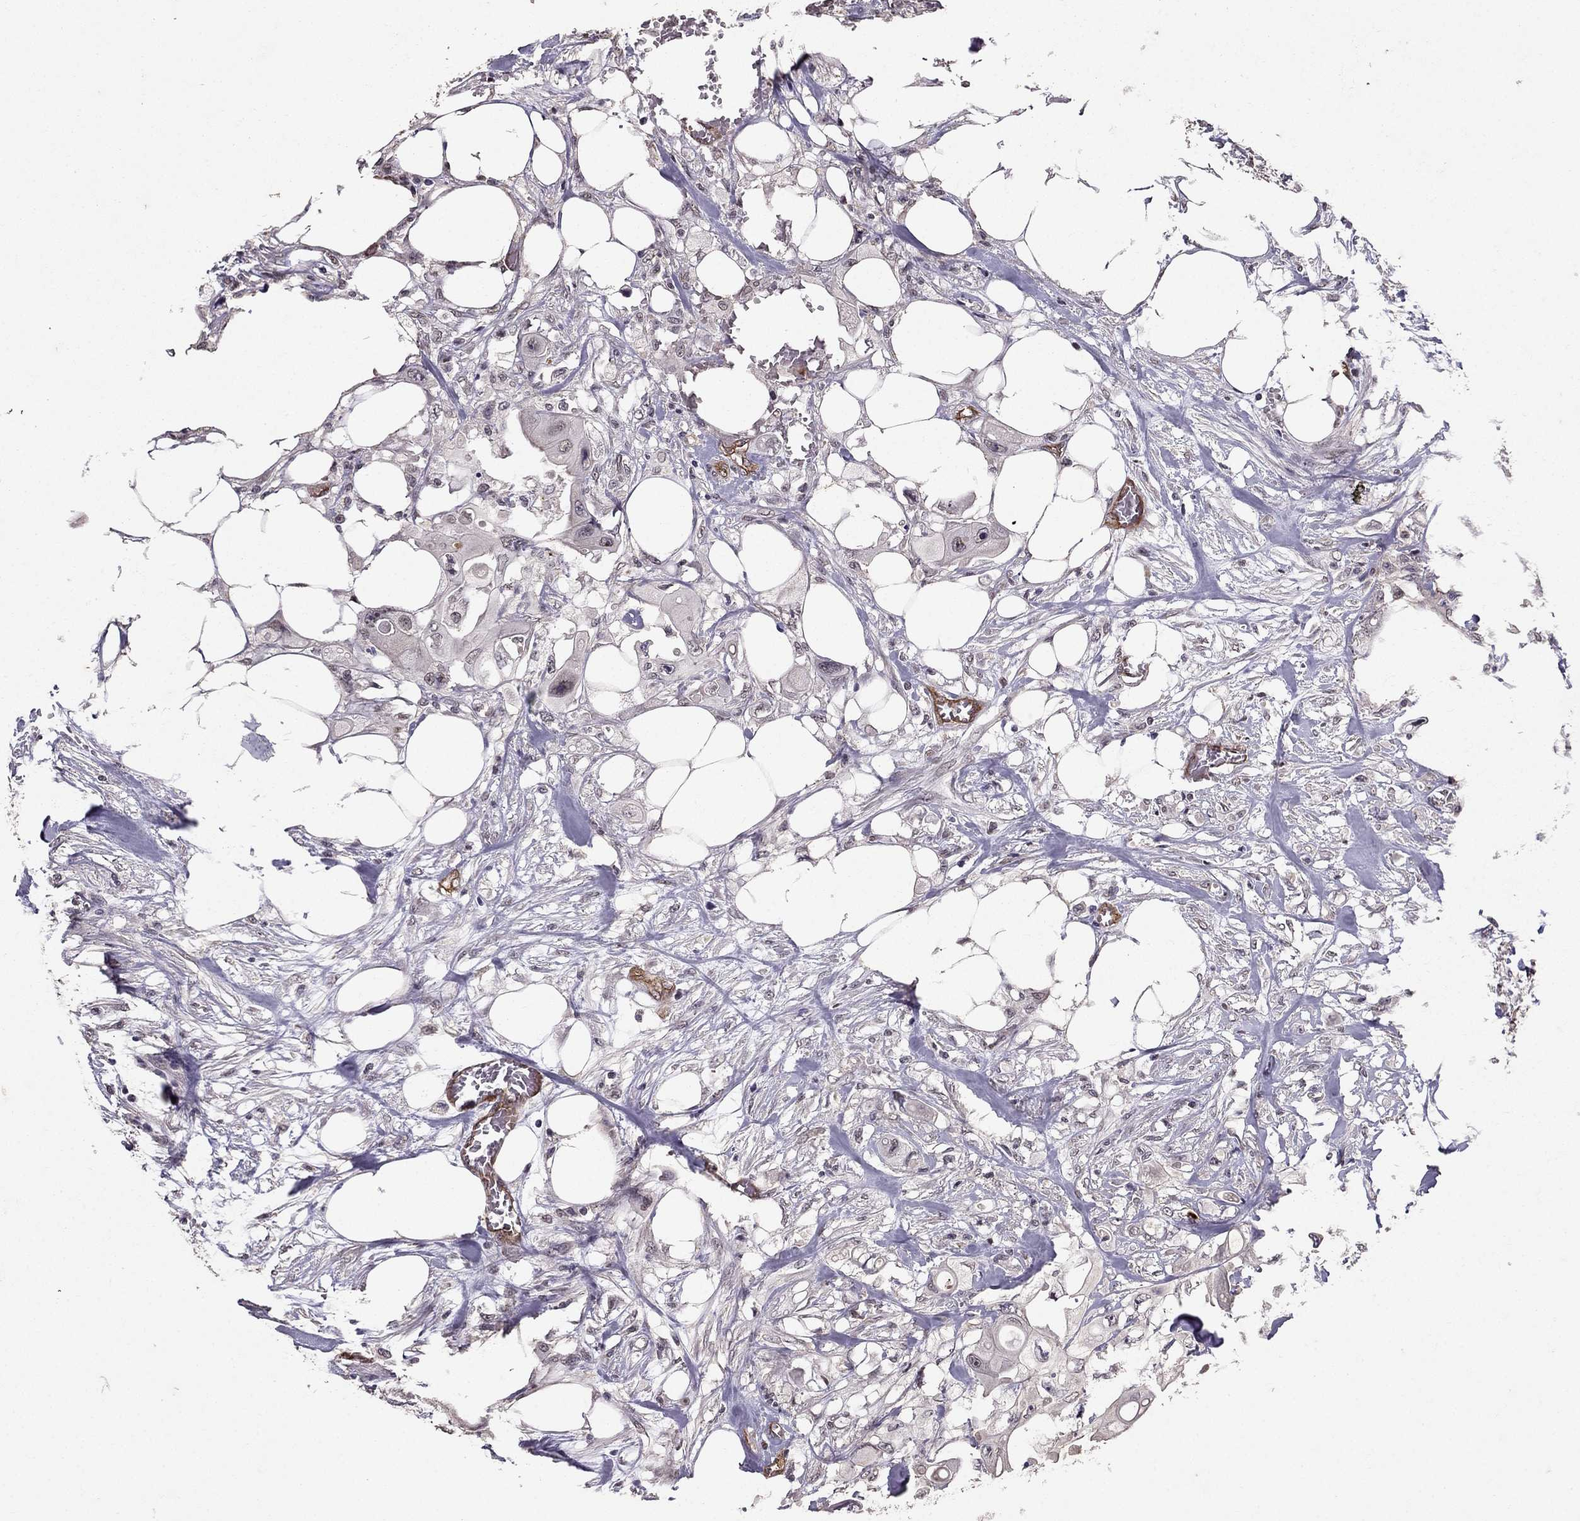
{"staining": {"intensity": "negative", "quantity": "none", "location": "none"}, "tissue": "colorectal cancer", "cell_type": "Tumor cells", "image_type": "cancer", "snomed": [{"axis": "morphology", "description": "Adenocarcinoma, NOS"}, {"axis": "topography", "description": "Rectum"}], "caption": "This histopathology image is of colorectal cancer stained with immunohistochemistry (IHC) to label a protein in brown with the nuclei are counter-stained blue. There is no expression in tumor cells.", "gene": "RASIP1", "patient": {"sex": "male", "age": 63}}